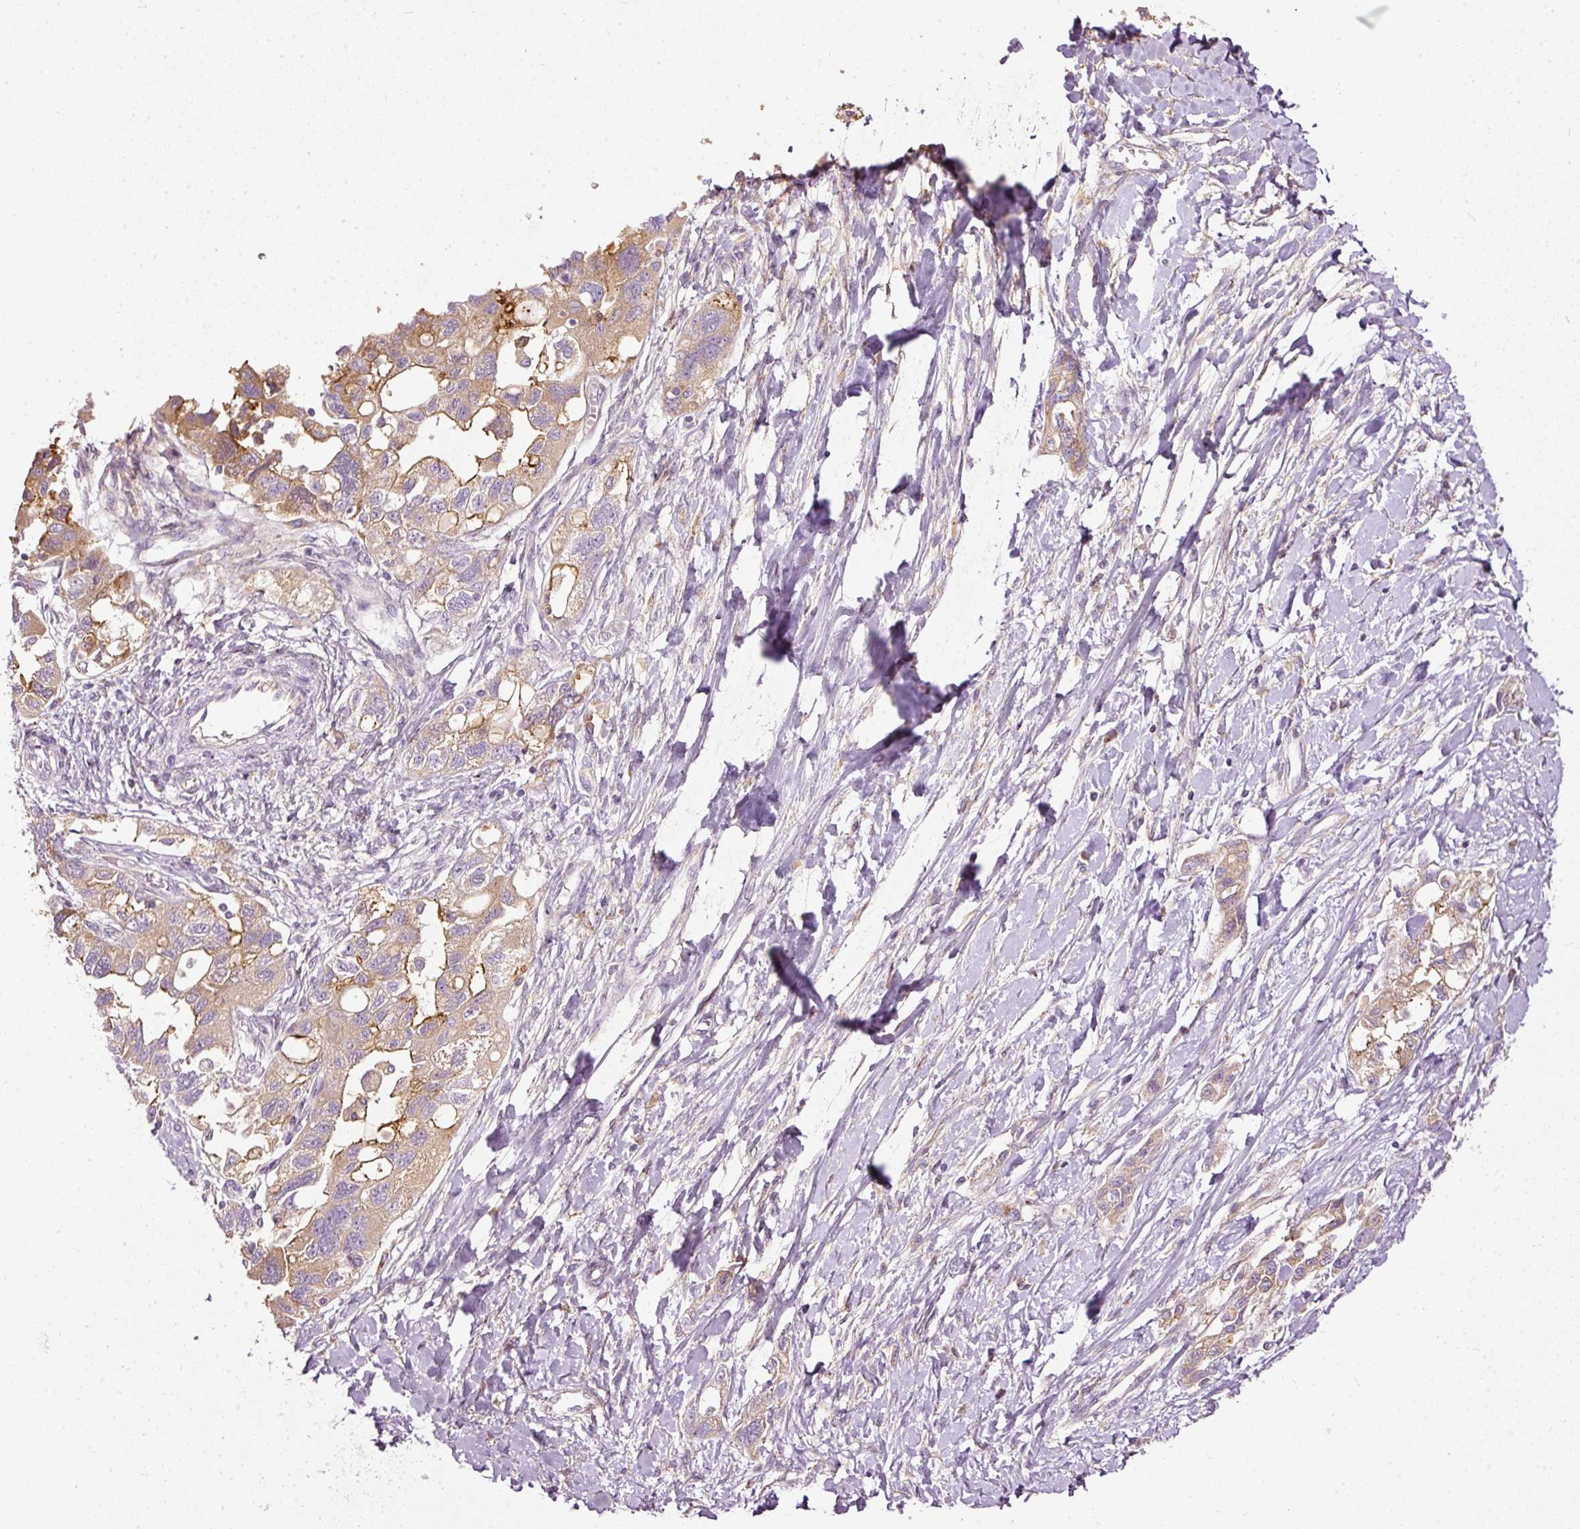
{"staining": {"intensity": "moderate", "quantity": "<25%", "location": "cytoplasmic/membranous"}, "tissue": "ovarian cancer", "cell_type": "Tumor cells", "image_type": "cancer", "snomed": [{"axis": "morphology", "description": "Carcinoma, NOS"}, {"axis": "morphology", "description": "Cystadenocarcinoma, serous, NOS"}, {"axis": "topography", "description": "Ovary"}], "caption": "Immunohistochemical staining of serous cystadenocarcinoma (ovarian) displays moderate cytoplasmic/membranous protein staining in approximately <25% of tumor cells.", "gene": "PAQR9", "patient": {"sex": "female", "age": 69}}